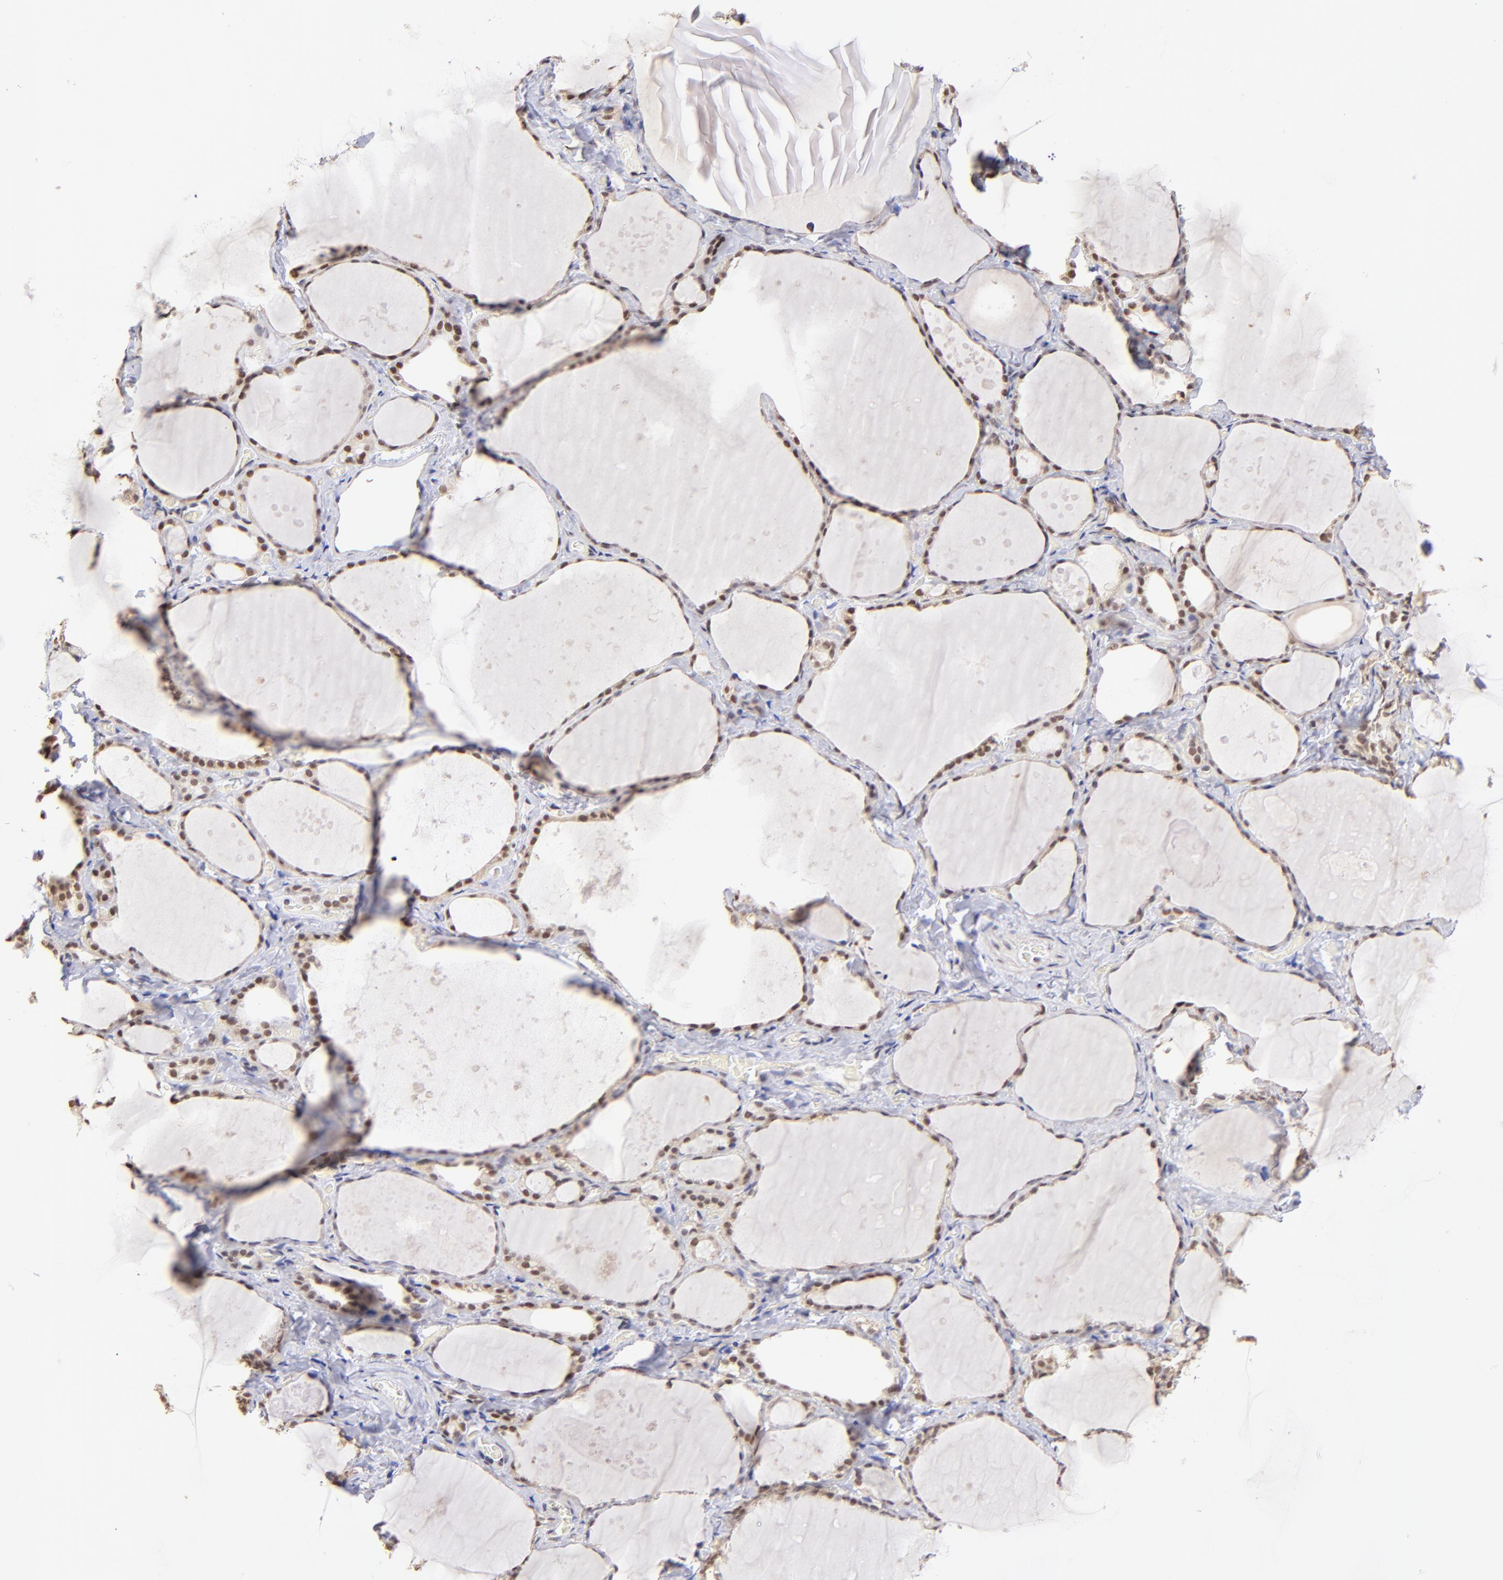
{"staining": {"intensity": "moderate", "quantity": ">75%", "location": "nuclear"}, "tissue": "thyroid gland", "cell_type": "Glandular cells", "image_type": "normal", "snomed": [{"axis": "morphology", "description": "Normal tissue, NOS"}, {"axis": "topography", "description": "Thyroid gland"}], "caption": "The immunohistochemical stain shows moderate nuclear positivity in glandular cells of normal thyroid gland.", "gene": "ZNF670", "patient": {"sex": "female", "age": 75}}